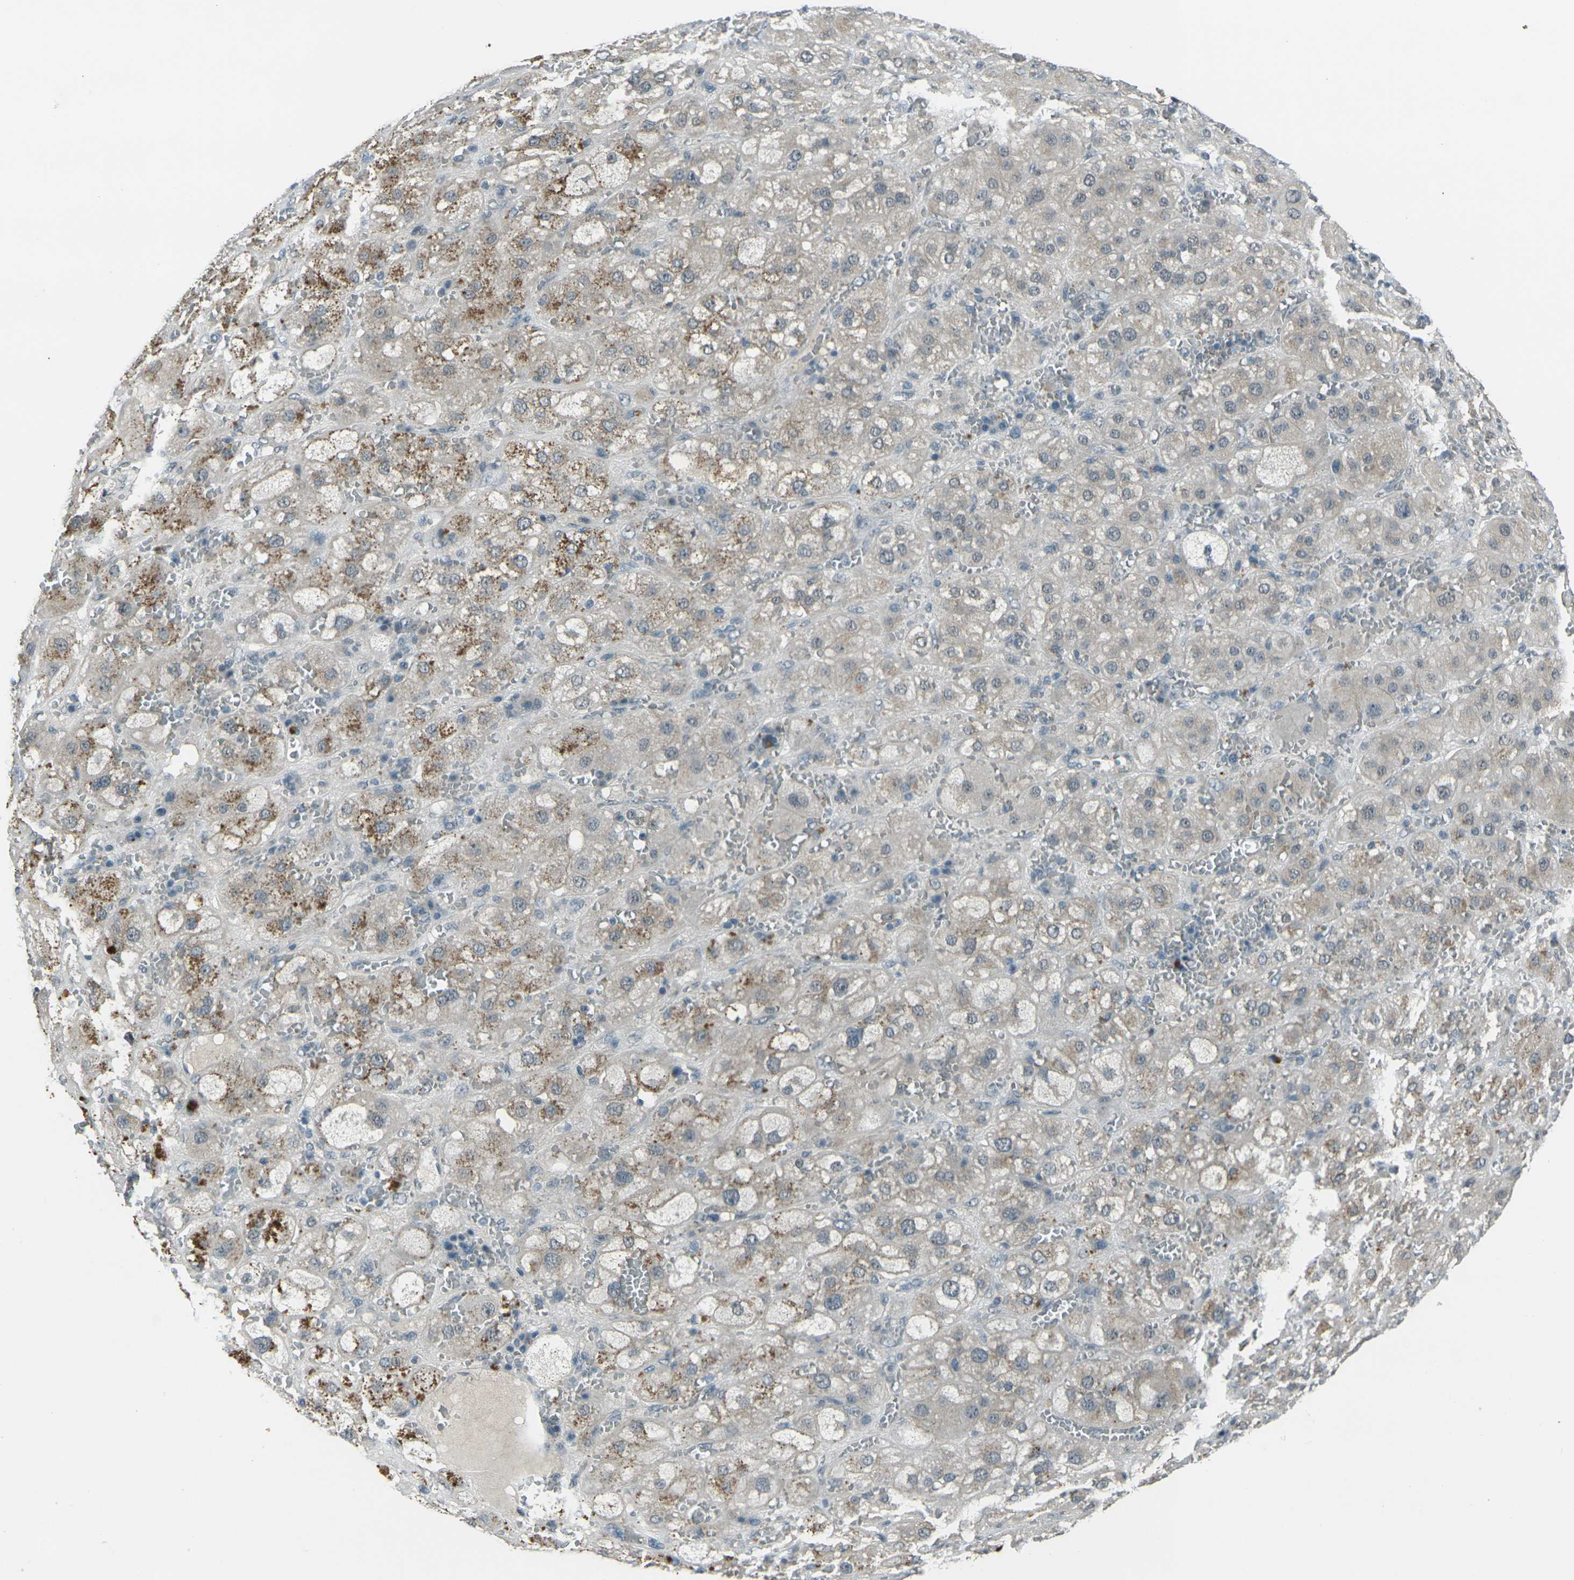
{"staining": {"intensity": "strong", "quantity": "25%-75%", "location": "cytoplasmic/membranous,nuclear"}, "tissue": "adrenal gland", "cell_type": "Glandular cells", "image_type": "normal", "snomed": [{"axis": "morphology", "description": "Normal tissue, NOS"}, {"axis": "topography", "description": "Adrenal gland"}], "caption": "Strong cytoplasmic/membranous,nuclear protein expression is present in about 25%-75% of glandular cells in adrenal gland.", "gene": "GPR19", "patient": {"sex": "female", "age": 47}}